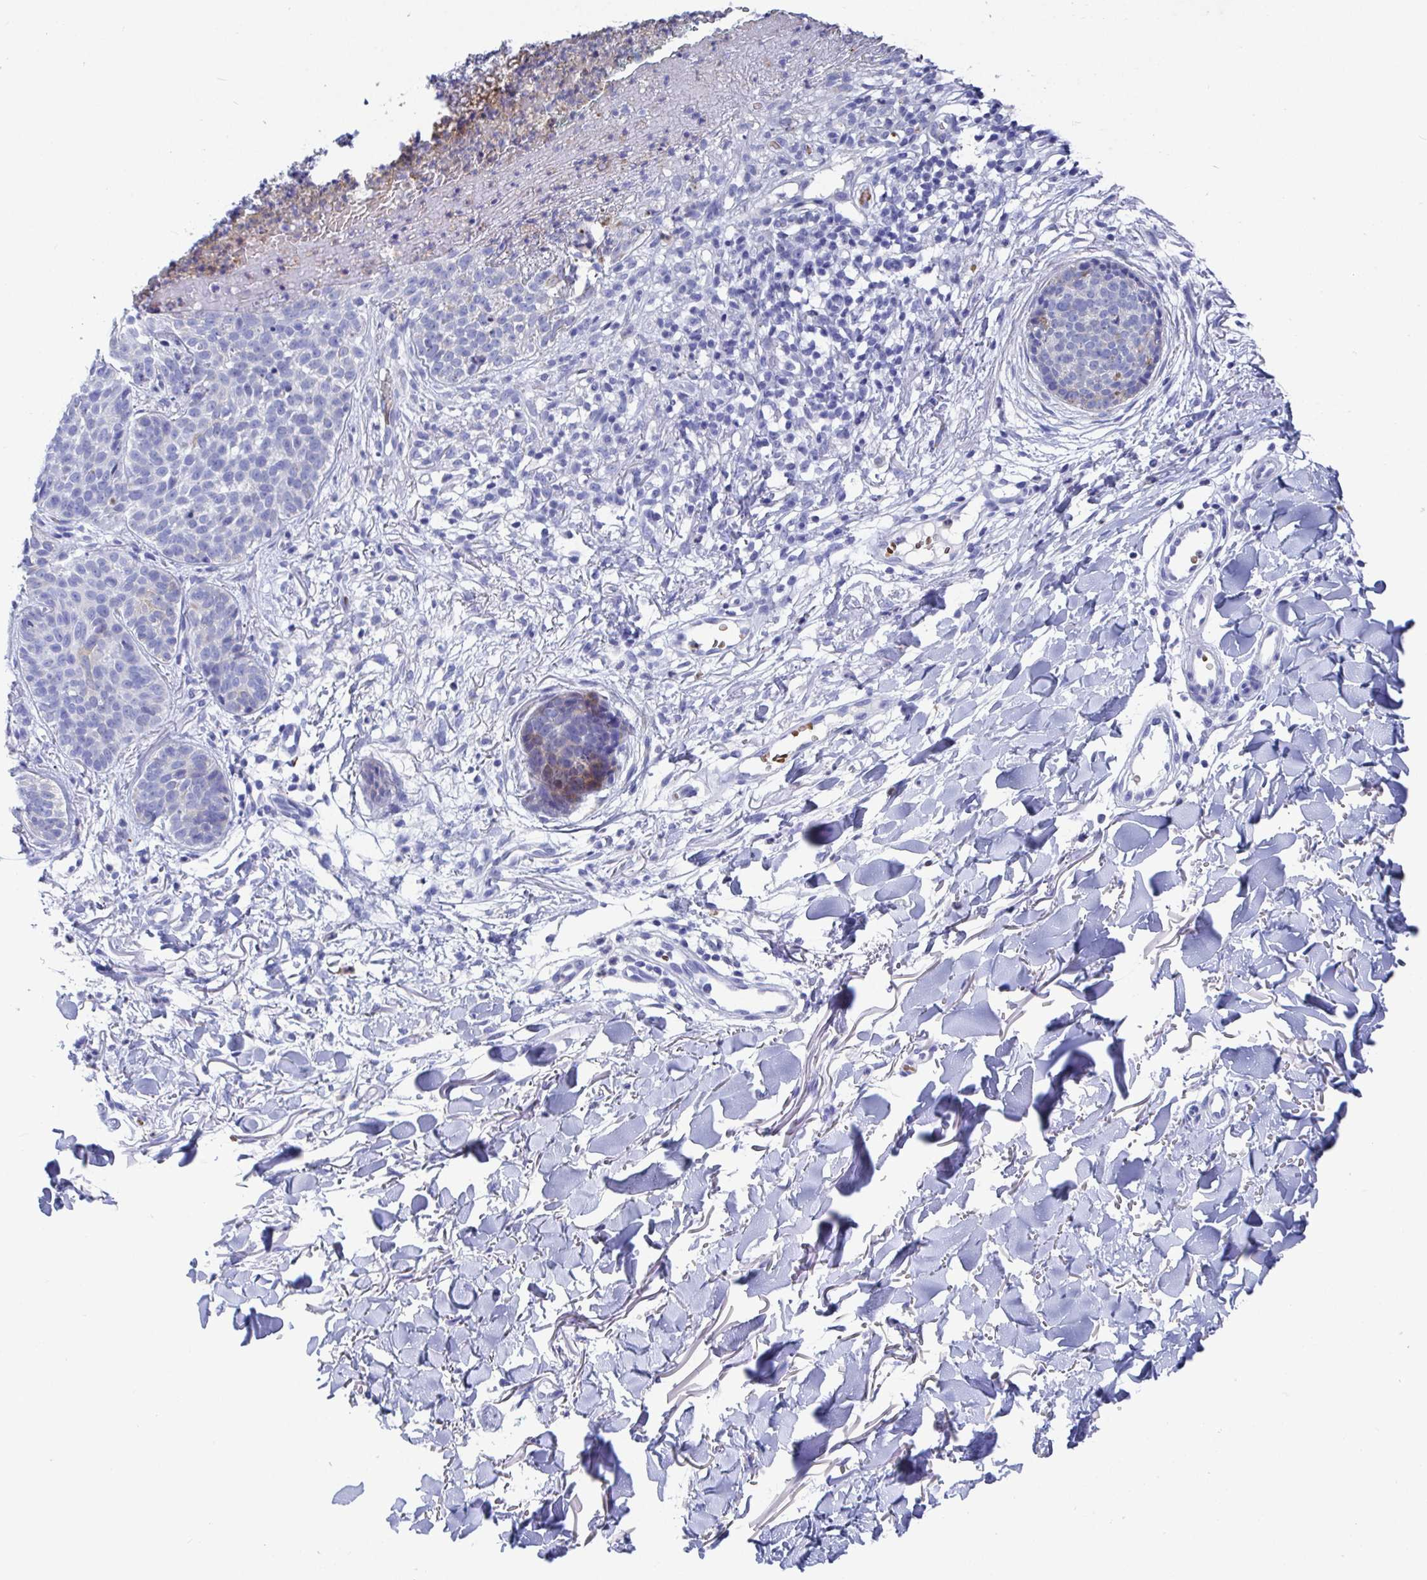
{"staining": {"intensity": "negative", "quantity": "none", "location": "none"}, "tissue": "skin cancer", "cell_type": "Tumor cells", "image_type": "cancer", "snomed": [{"axis": "morphology", "description": "Basal cell carcinoma"}, {"axis": "topography", "description": "Skin"}, {"axis": "topography", "description": "Skin of neck"}, {"axis": "topography", "description": "Skin of shoulder"}, {"axis": "topography", "description": "Skin of back"}], "caption": "Histopathology image shows no protein expression in tumor cells of basal cell carcinoma (skin) tissue.", "gene": "CLDN8", "patient": {"sex": "male", "age": 80}}